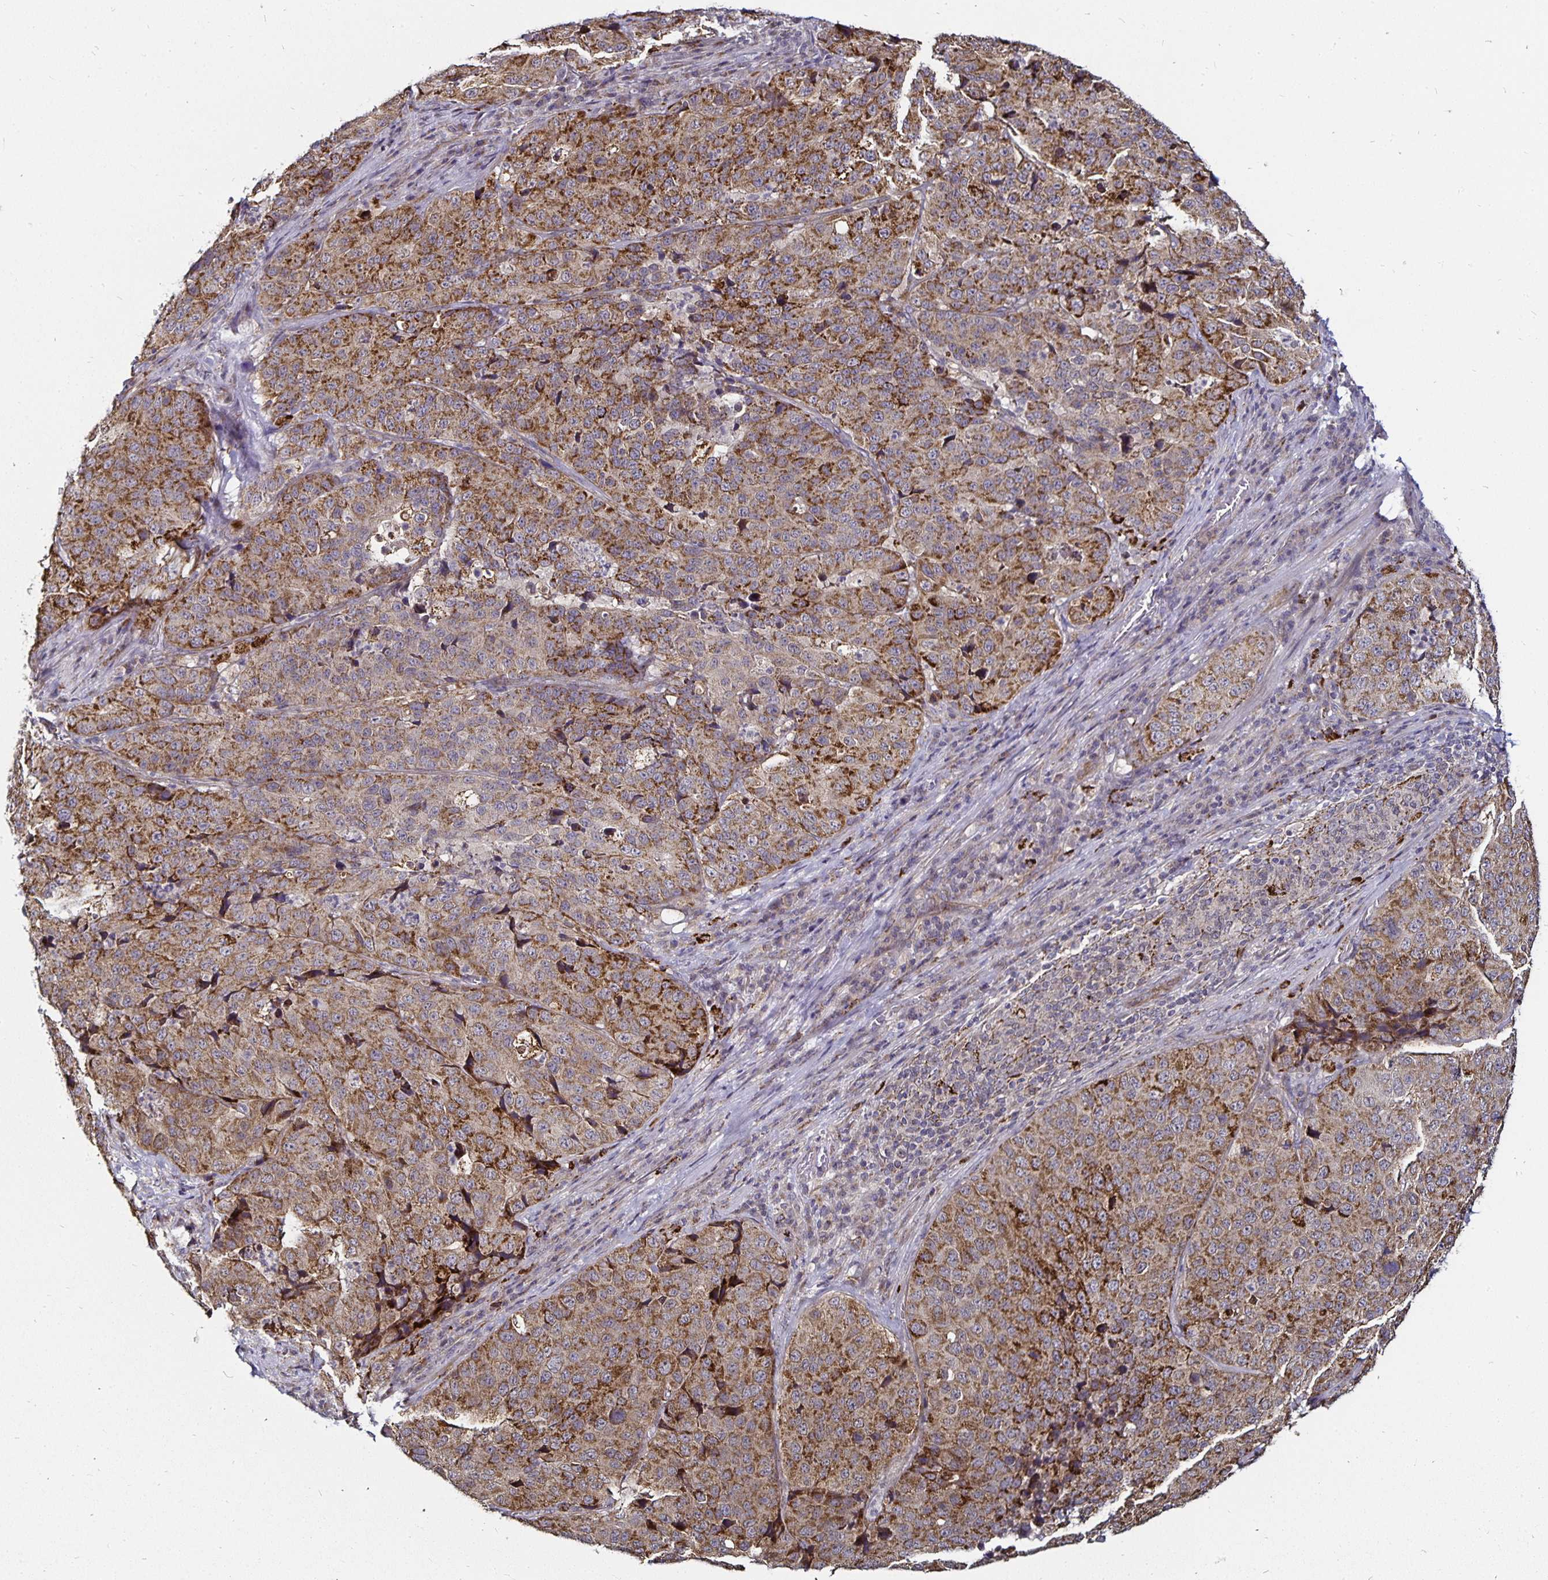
{"staining": {"intensity": "moderate", "quantity": ">75%", "location": "cytoplasmic/membranous"}, "tissue": "stomach cancer", "cell_type": "Tumor cells", "image_type": "cancer", "snomed": [{"axis": "morphology", "description": "Adenocarcinoma, NOS"}, {"axis": "topography", "description": "Stomach"}], "caption": "Brown immunohistochemical staining in stomach adenocarcinoma exhibits moderate cytoplasmic/membranous positivity in about >75% of tumor cells. (DAB = brown stain, brightfield microscopy at high magnification).", "gene": "CYP27A1", "patient": {"sex": "male", "age": 71}}